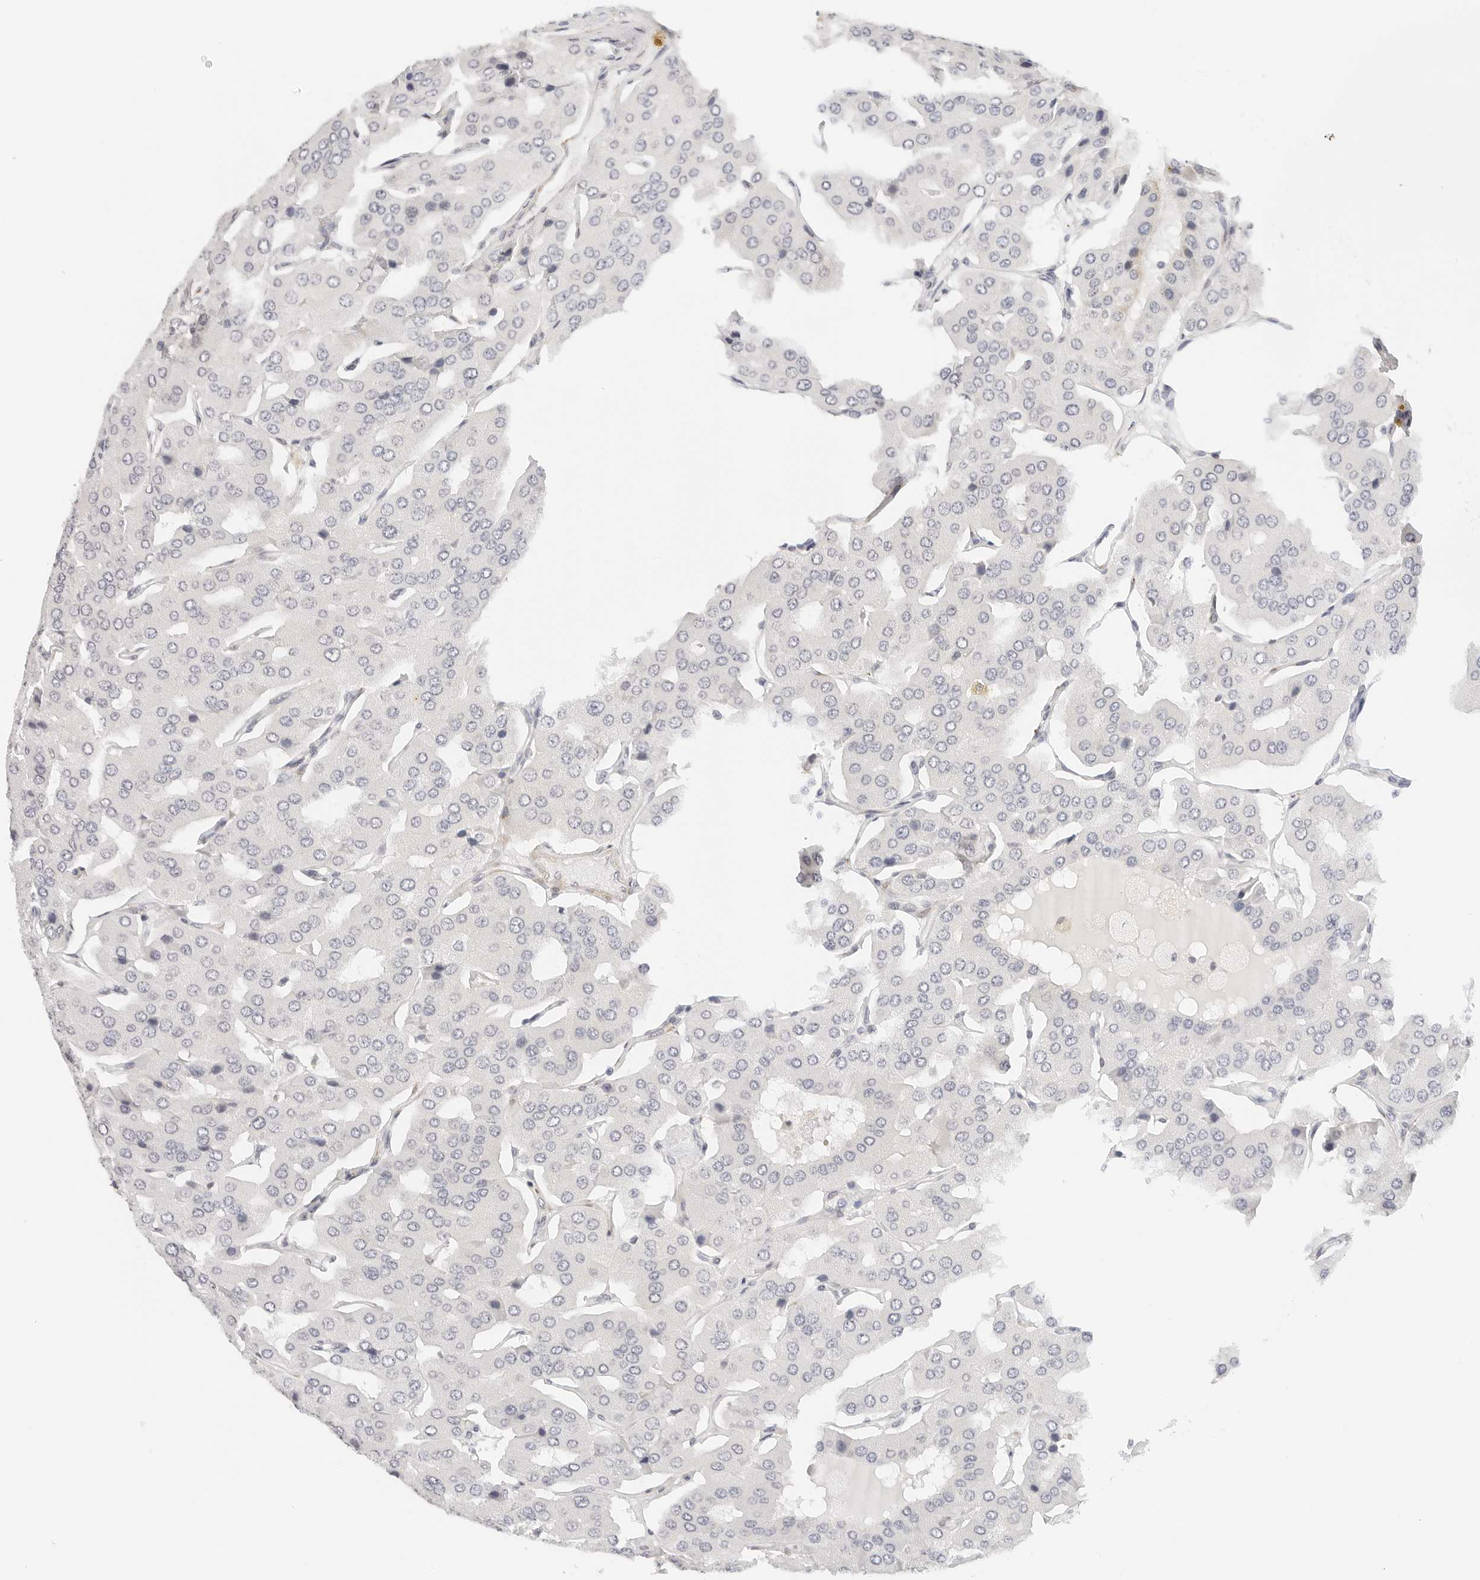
{"staining": {"intensity": "negative", "quantity": "none", "location": "none"}, "tissue": "parathyroid gland", "cell_type": "Glandular cells", "image_type": "normal", "snomed": [{"axis": "morphology", "description": "Normal tissue, NOS"}, {"axis": "morphology", "description": "Adenoma, NOS"}, {"axis": "topography", "description": "Parathyroid gland"}], "caption": "A high-resolution micrograph shows immunohistochemistry (IHC) staining of unremarkable parathyroid gland, which exhibits no significant staining in glandular cells.", "gene": "PCDH19", "patient": {"sex": "female", "age": 86}}